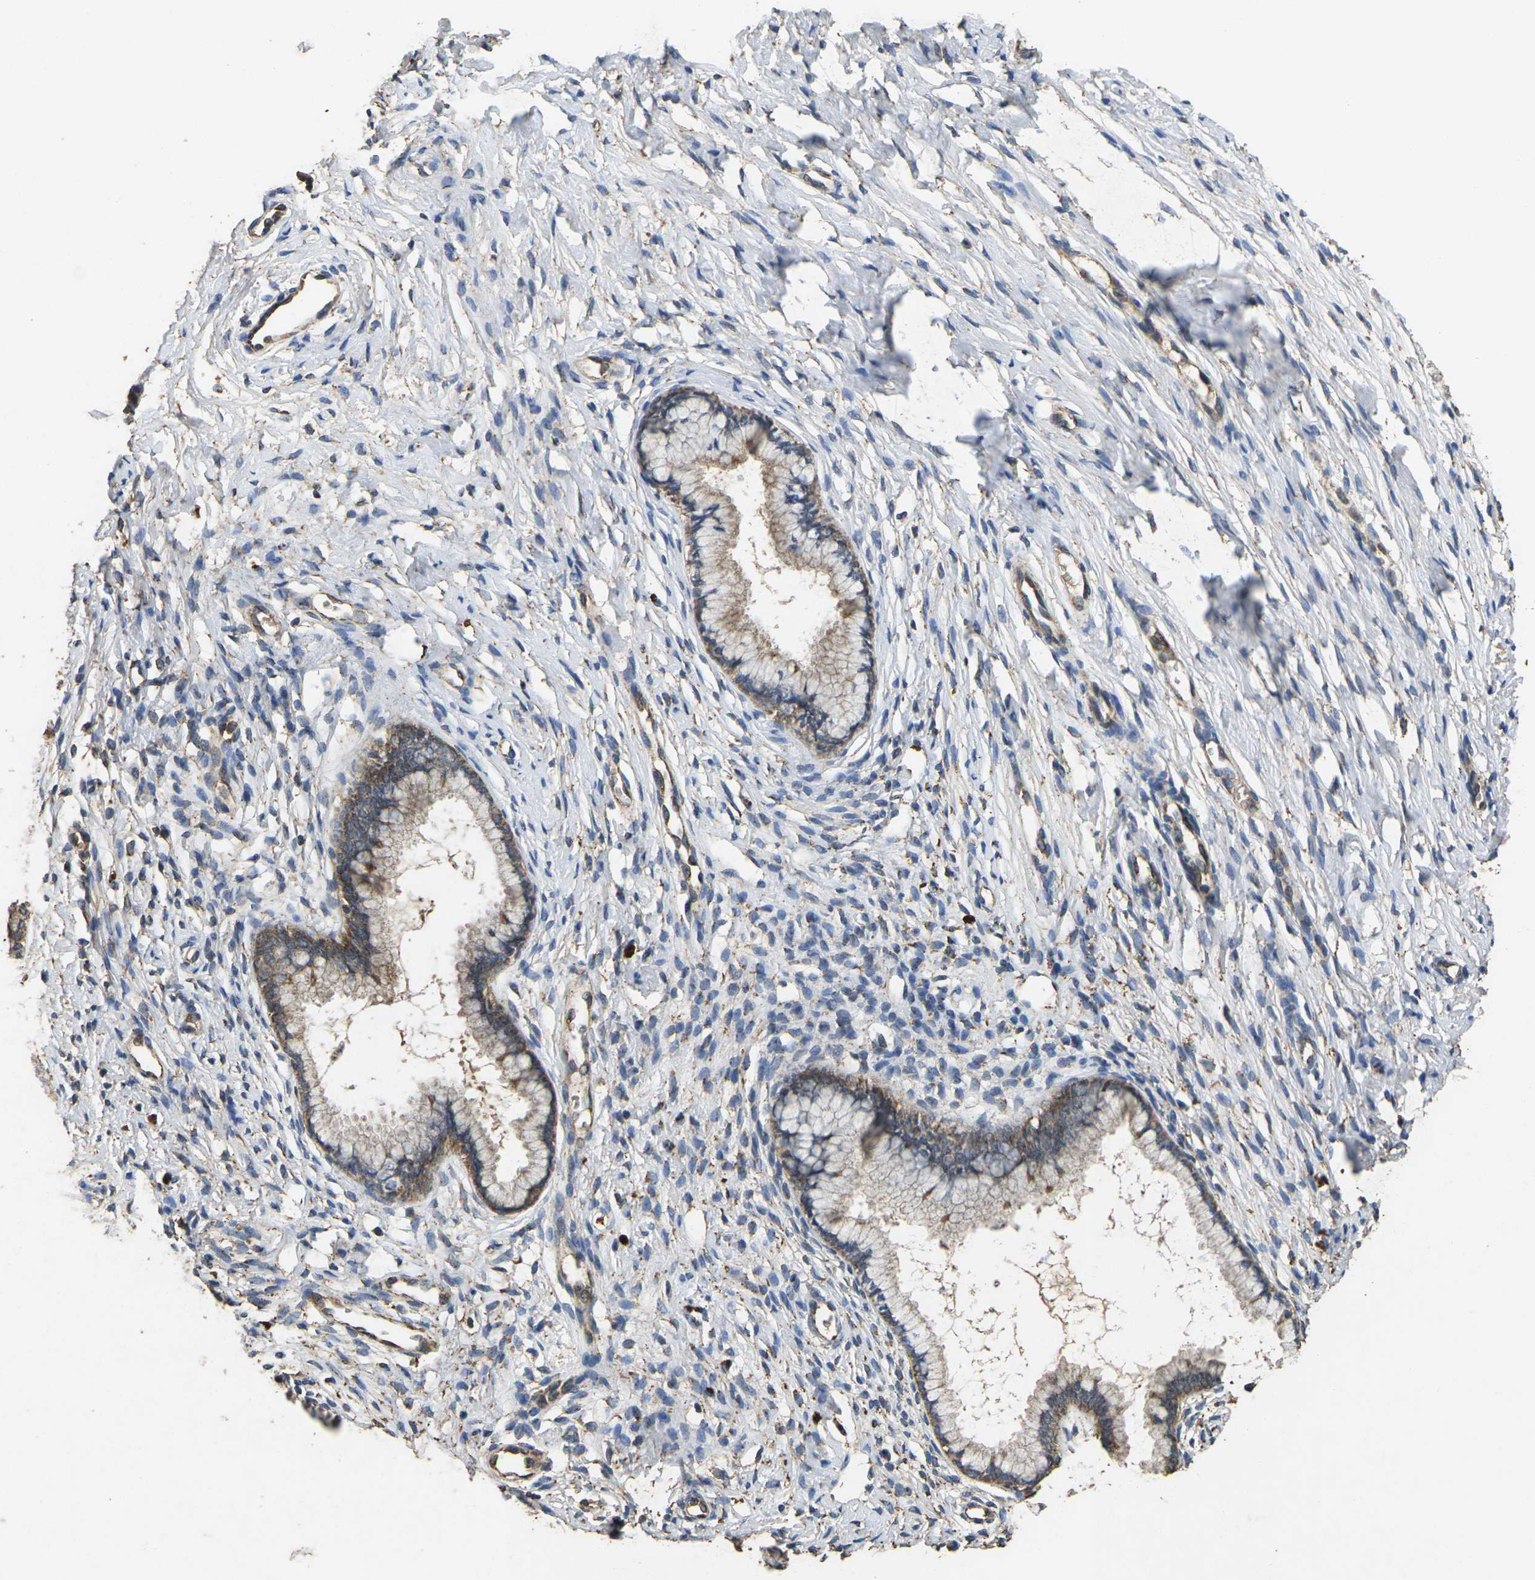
{"staining": {"intensity": "moderate", "quantity": ">75%", "location": "cytoplasmic/membranous"}, "tissue": "cervix", "cell_type": "Glandular cells", "image_type": "normal", "snomed": [{"axis": "morphology", "description": "Normal tissue, NOS"}, {"axis": "topography", "description": "Cervix"}], "caption": "Immunohistochemistry (IHC) of normal human cervix exhibits medium levels of moderate cytoplasmic/membranous positivity in approximately >75% of glandular cells.", "gene": "MAPK11", "patient": {"sex": "female", "age": 65}}